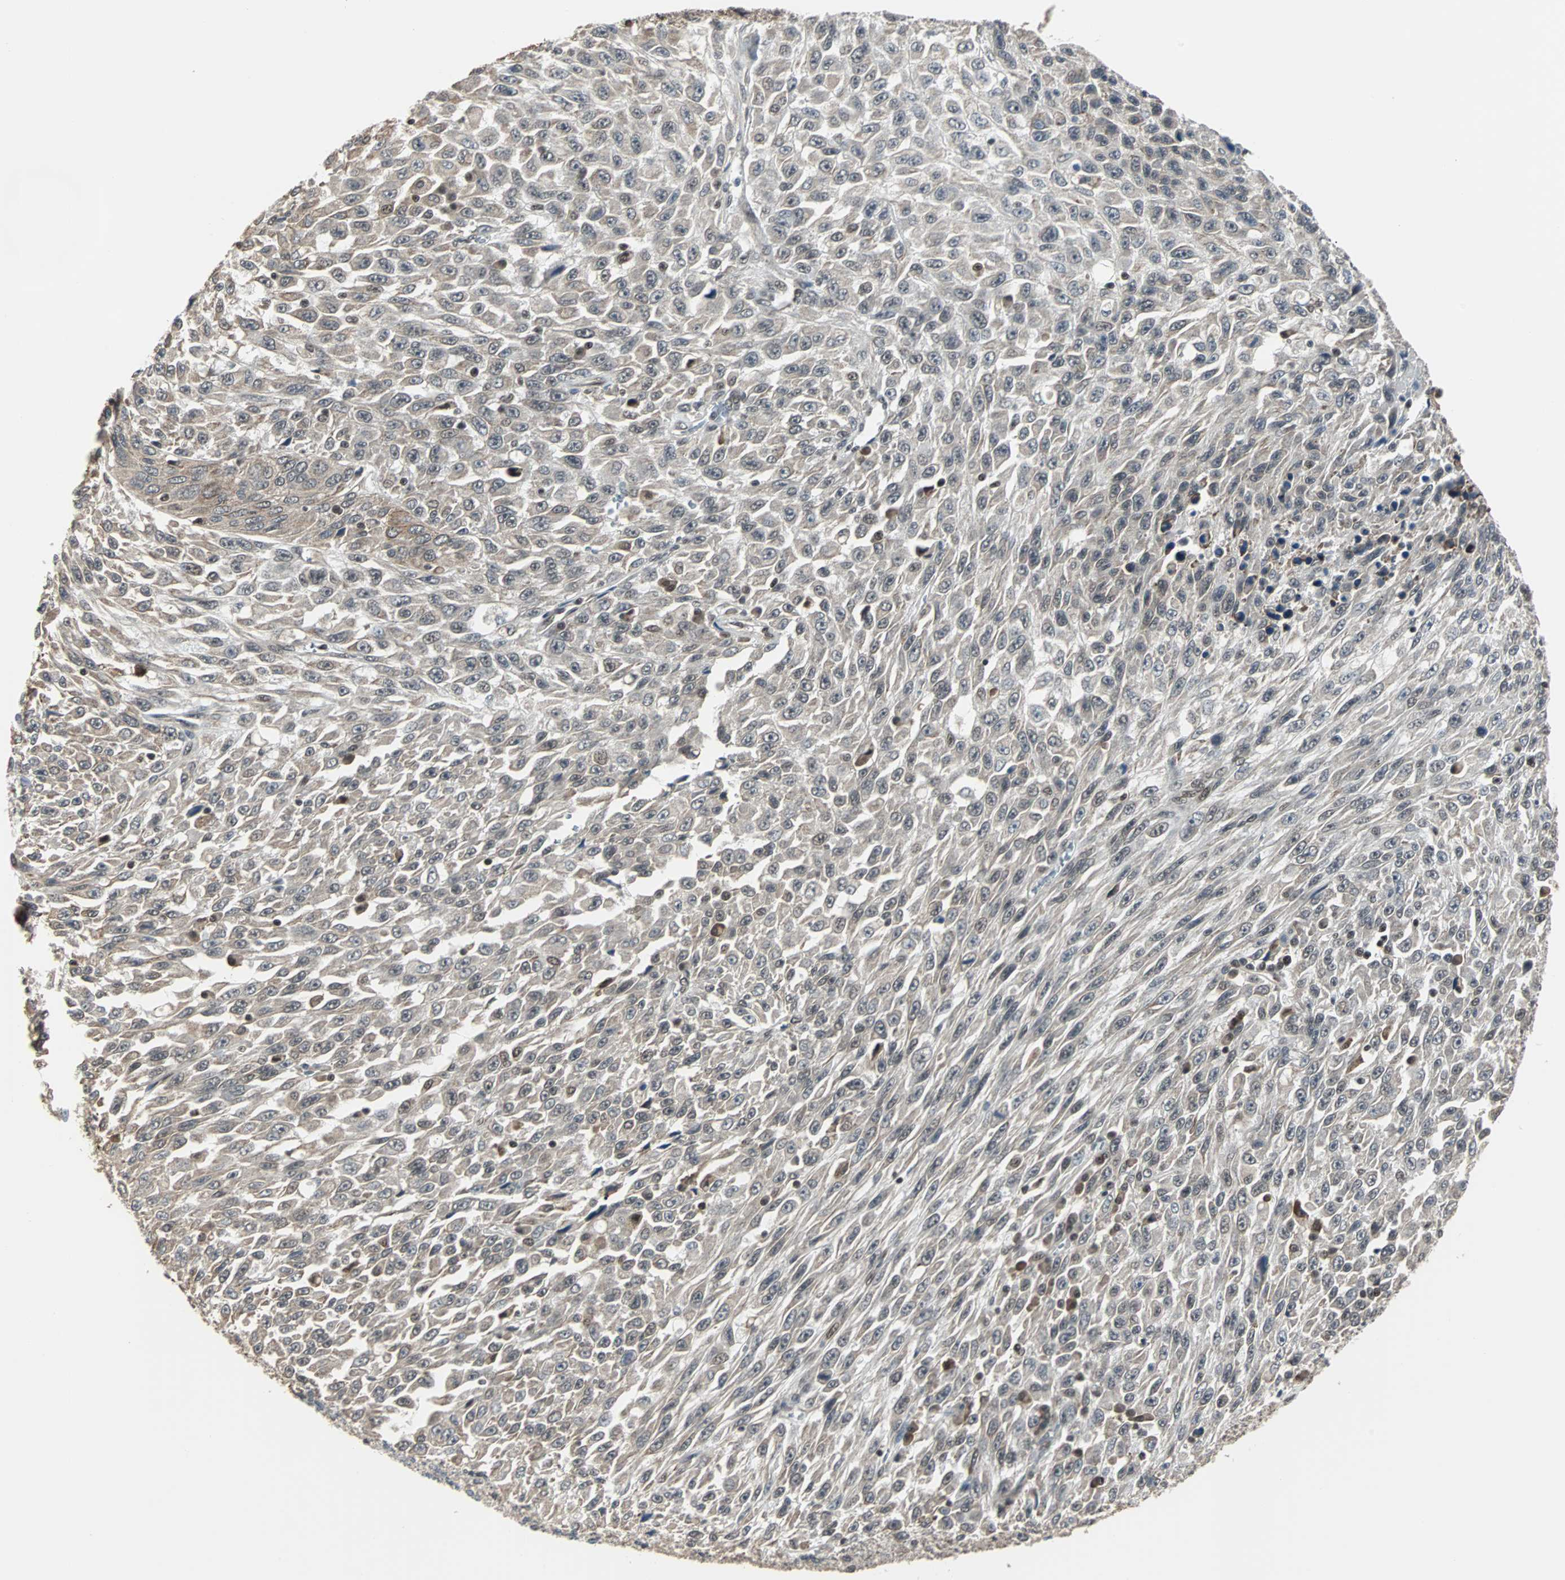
{"staining": {"intensity": "moderate", "quantity": "25%-75%", "location": "nuclear"}, "tissue": "urothelial cancer", "cell_type": "Tumor cells", "image_type": "cancer", "snomed": [{"axis": "morphology", "description": "Urothelial carcinoma, High grade"}, {"axis": "topography", "description": "Urinary bladder"}], "caption": "Immunohistochemical staining of urothelial cancer exhibits moderate nuclear protein expression in about 25%-75% of tumor cells.", "gene": "TERF2IP", "patient": {"sex": "male", "age": 66}}